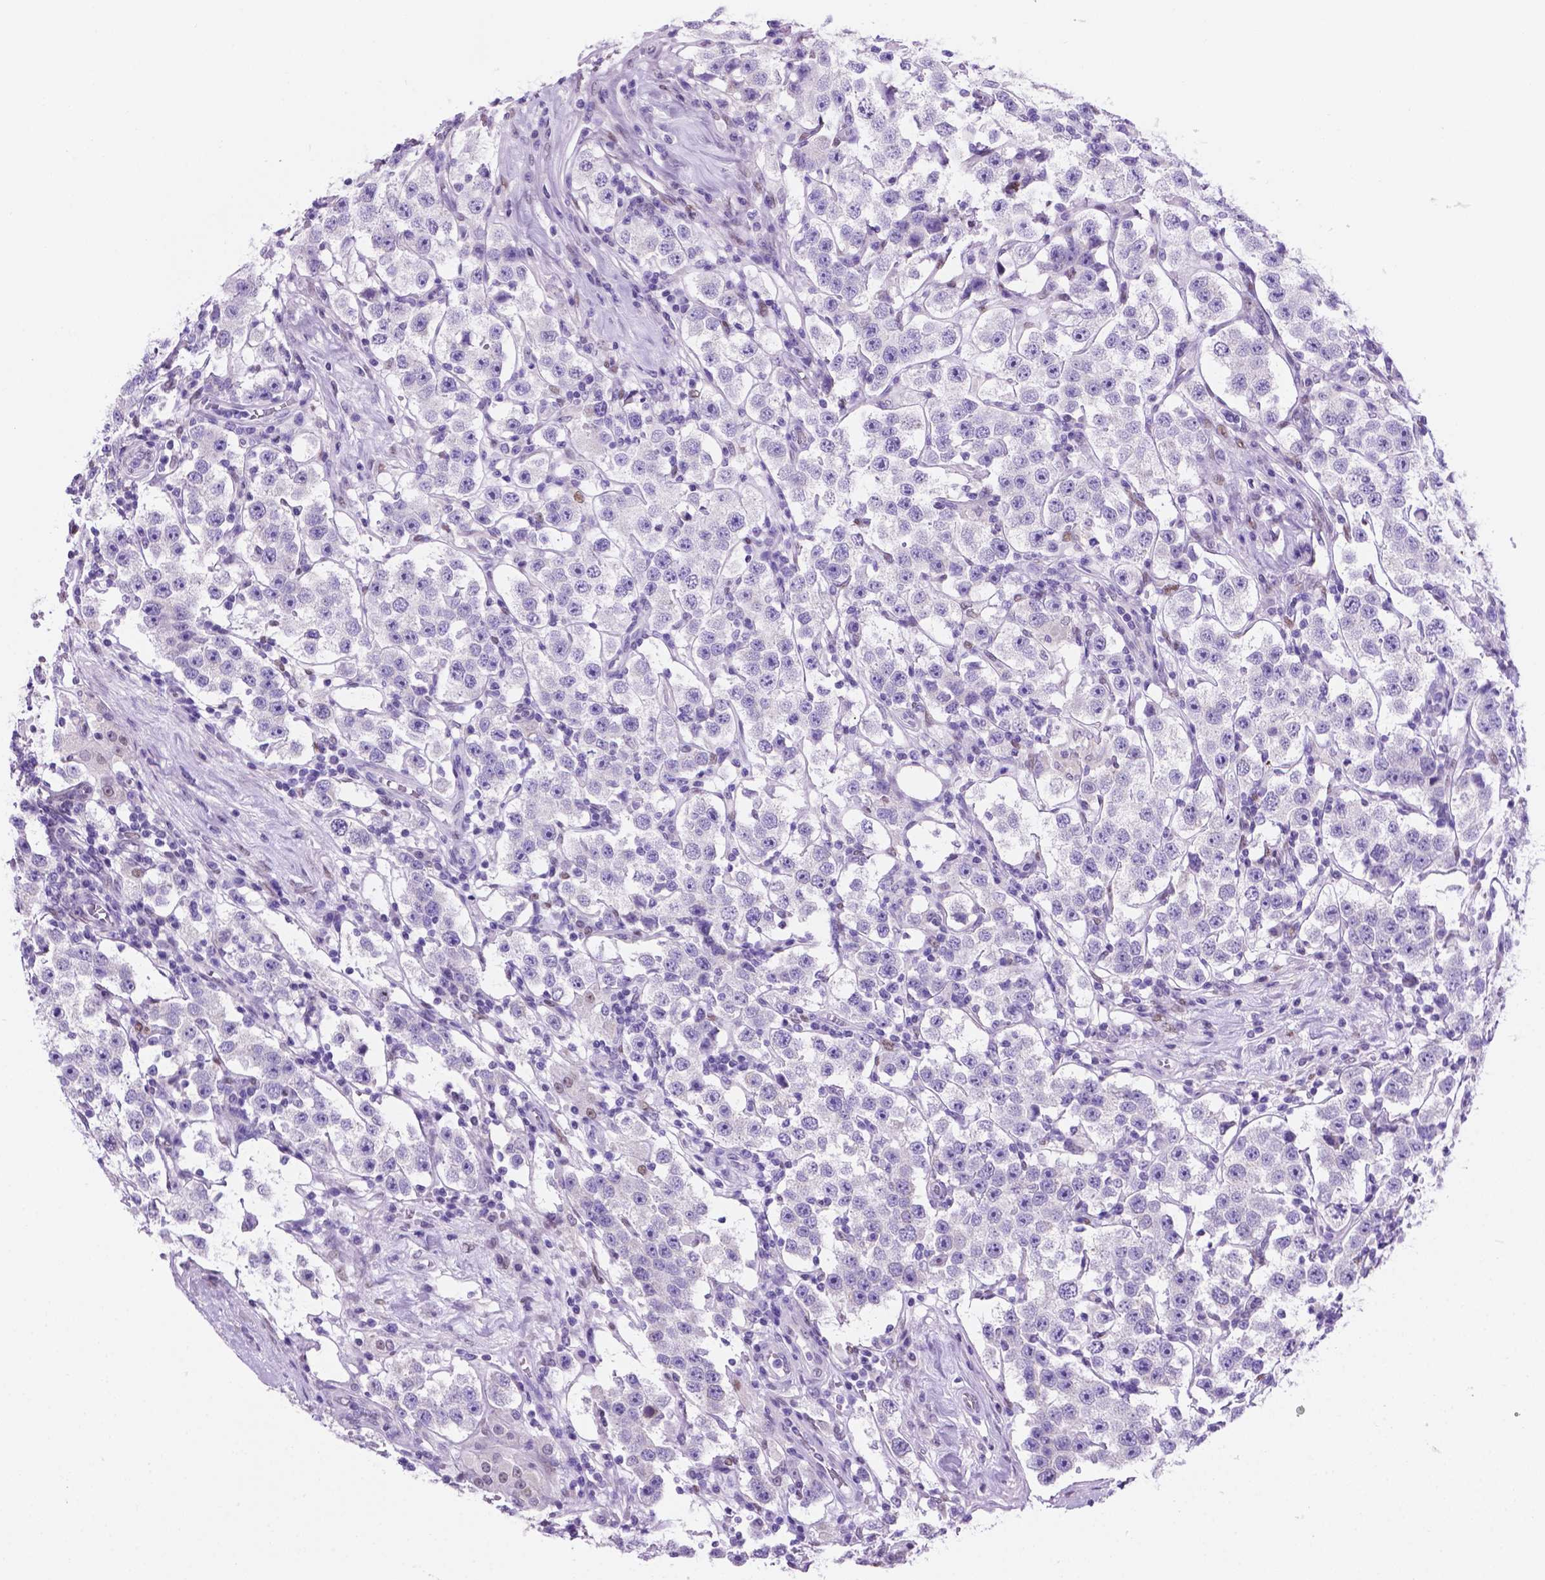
{"staining": {"intensity": "negative", "quantity": "none", "location": "none"}, "tissue": "testis cancer", "cell_type": "Tumor cells", "image_type": "cancer", "snomed": [{"axis": "morphology", "description": "Seminoma, NOS"}, {"axis": "topography", "description": "Testis"}], "caption": "IHC histopathology image of testis seminoma stained for a protein (brown), which reveals no positivity in tumor cells.", "gene": "TMEM210", "patient": {"sex": "male", "age": 37}}